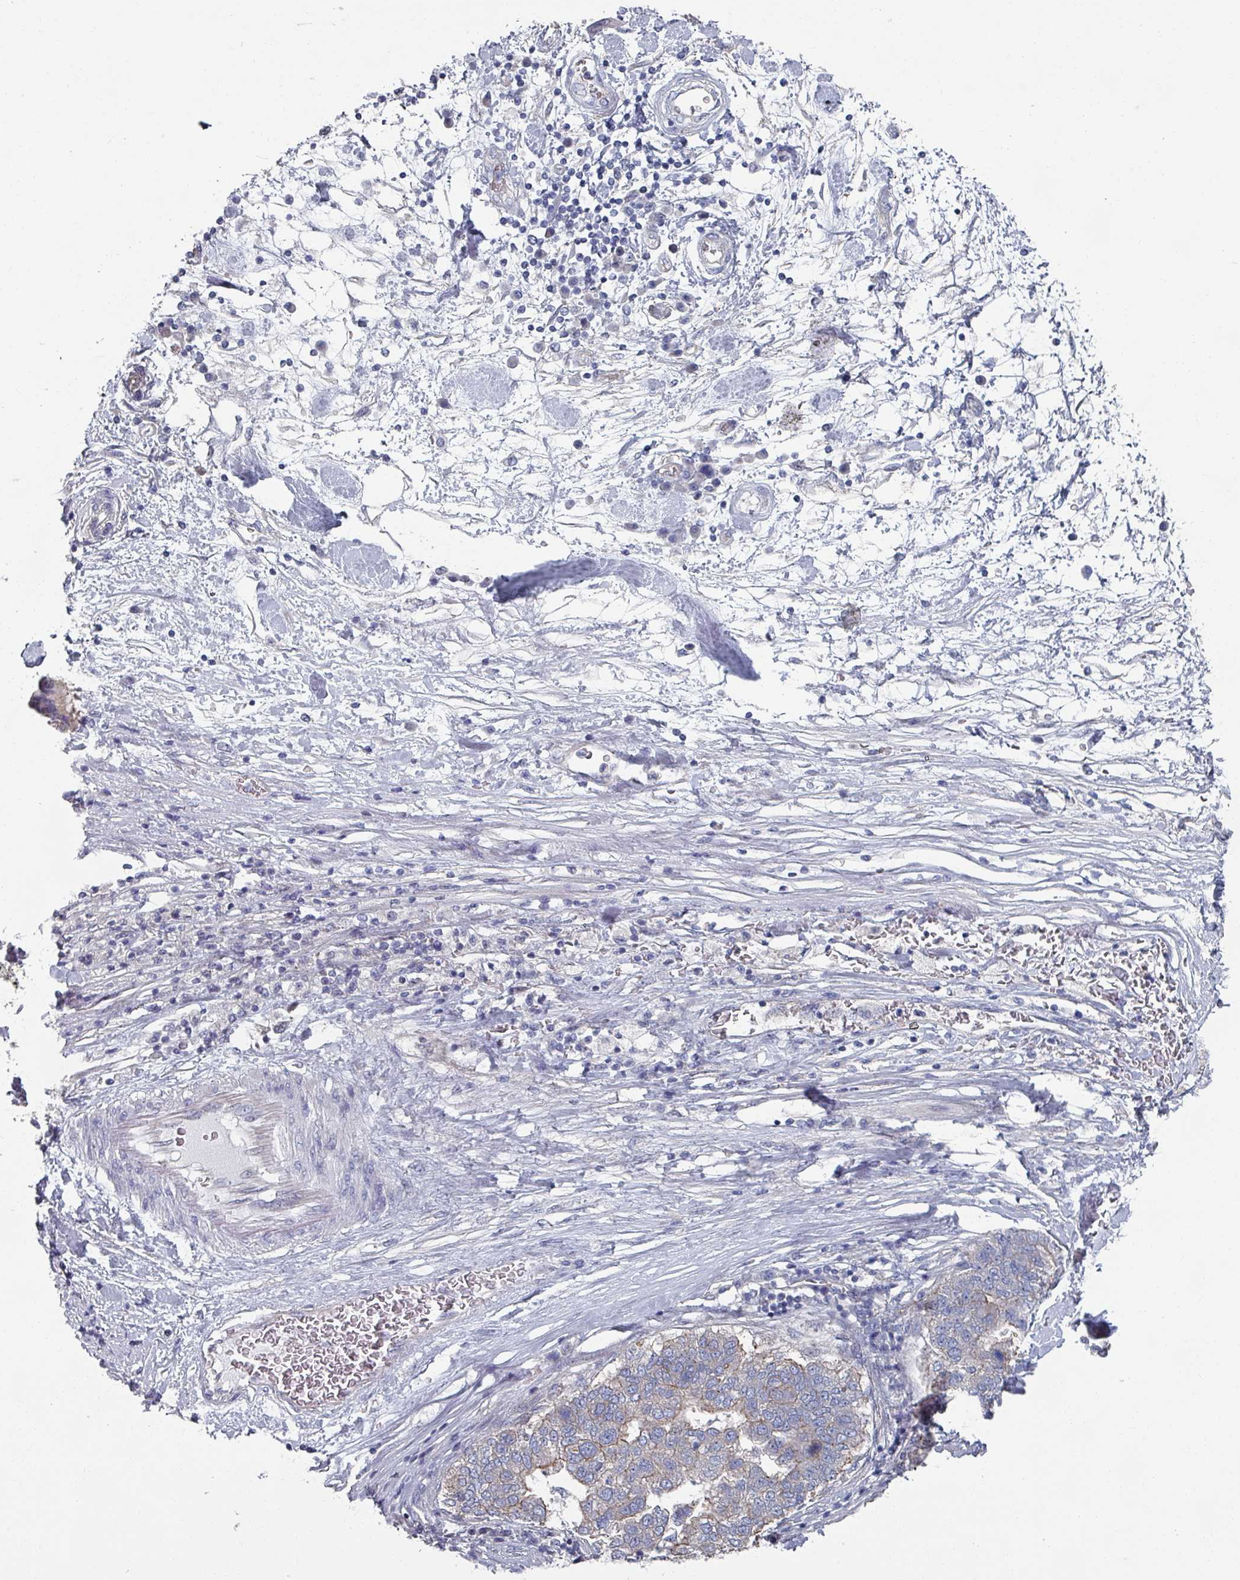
{"staining": {"intensity": "weak", "quantity": "<25%", "location": "cytoplasmic/membranous"}, "tissue": "pancreatic cancer", "cell_type": "Tumor cells", "image_type": "cancer", "snomed": [{"axis": "morphology", "description": "Adenocarcinoma, NOS"}, {"axis": "topography", "description": "Pancreas"}], "caption": "A high-resolution histopathology image shows immunohistochemistry staining of pancreatic adenocarcinoma, which shows no significant positivity in tumor cells.", "gene": "EFL1", "patient": {"sex": "female", "age": 61}}